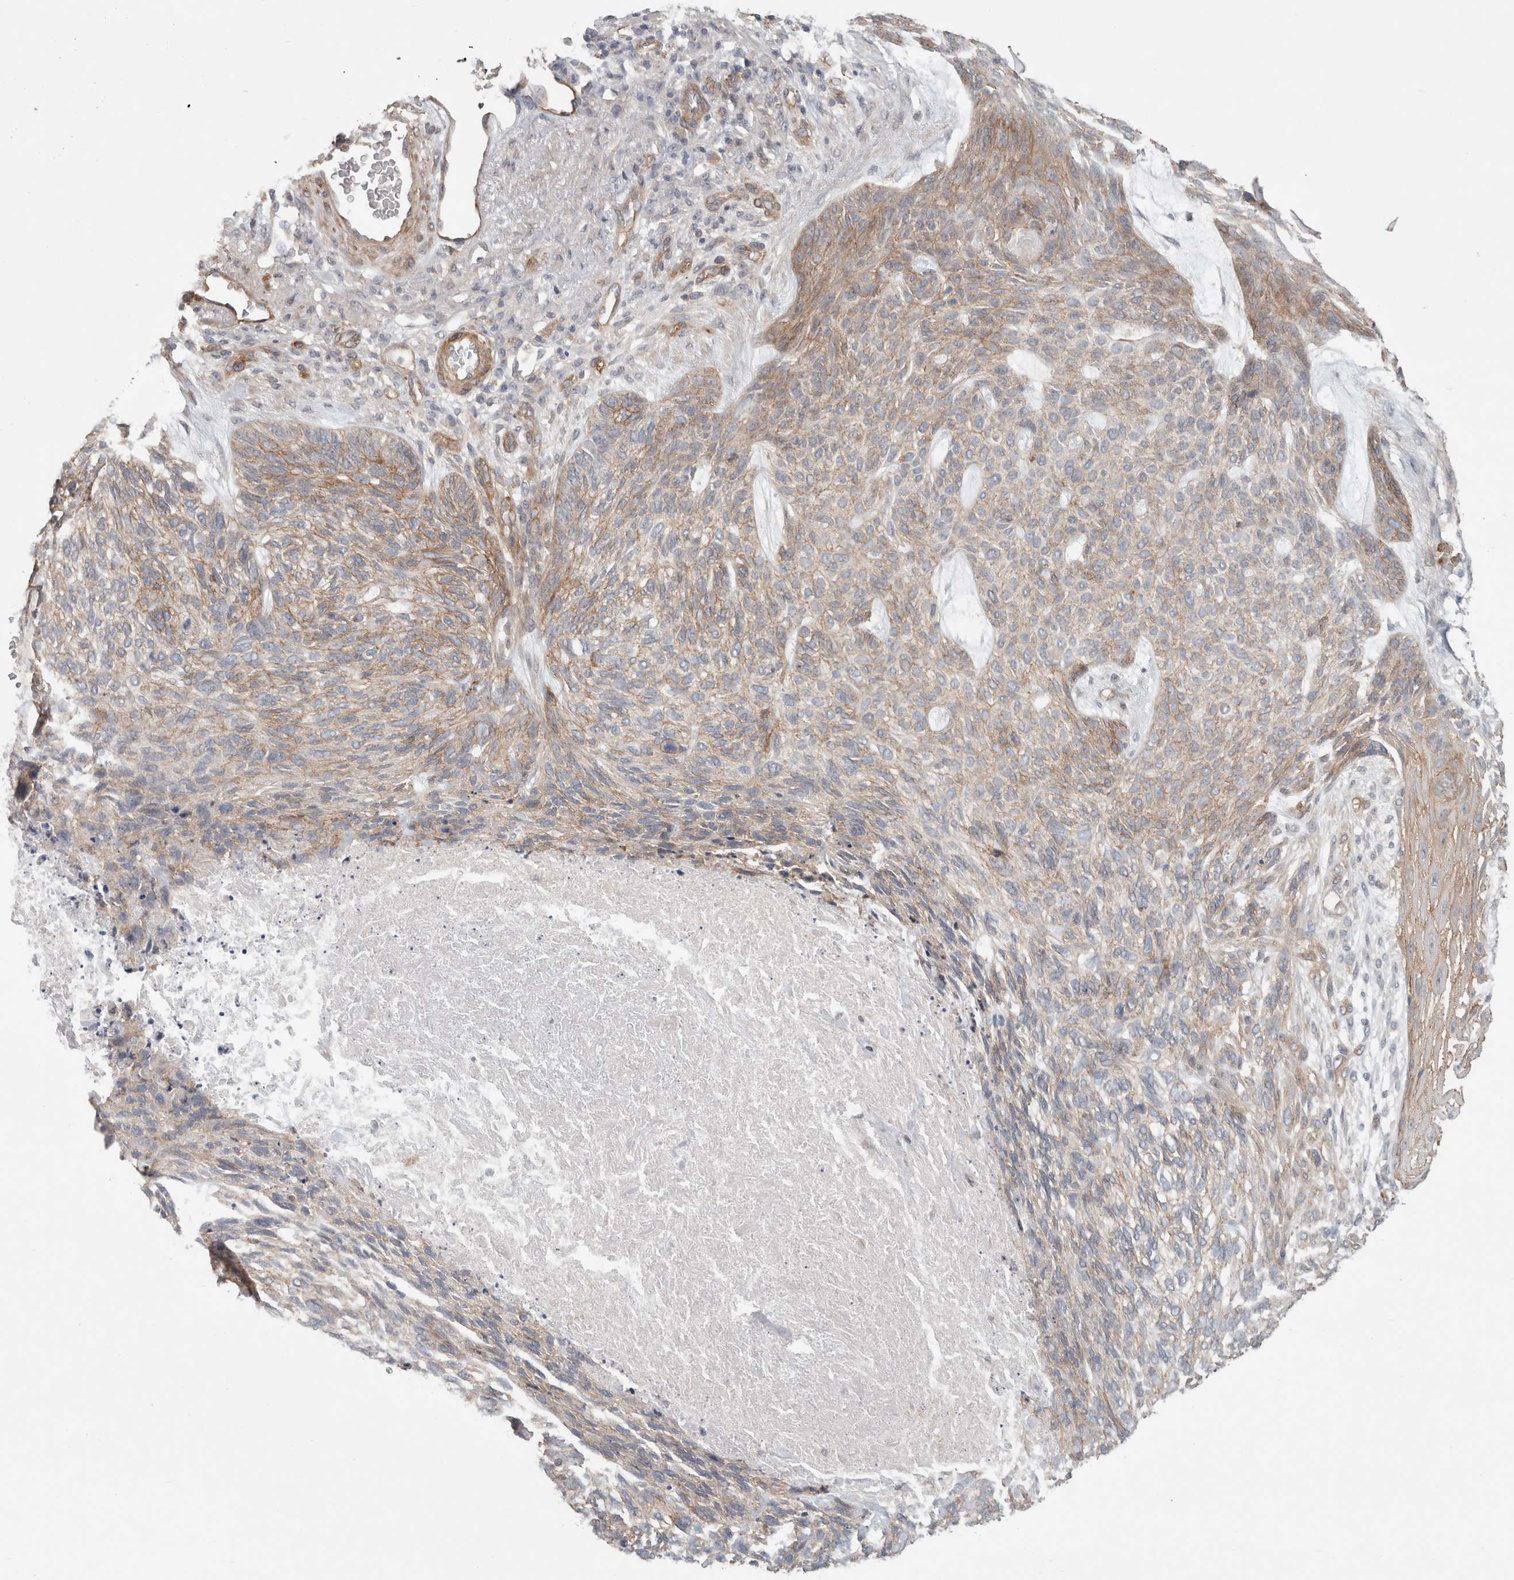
{"staining": {"intensity": "weak", "quantity": "25%-75%", "location": "cytoplasmic/membranous"}, "tissue": "skin cancer", "cell_type": "Tumor cells", "image_type": "cancer", "snomed": [{"axis": "morphology", "description": "Basal cell carcinoma"}, {"axis": "topography", "description": "Skin"}], "caption": "This photomicrograph shows IHC staining of skin cancer, with low weak cytoplasmic/membranous positivity in about 25%-75% of tumor cells.", "gene": "RASAL2", "patient": {"sex": "male", "age": 55}}